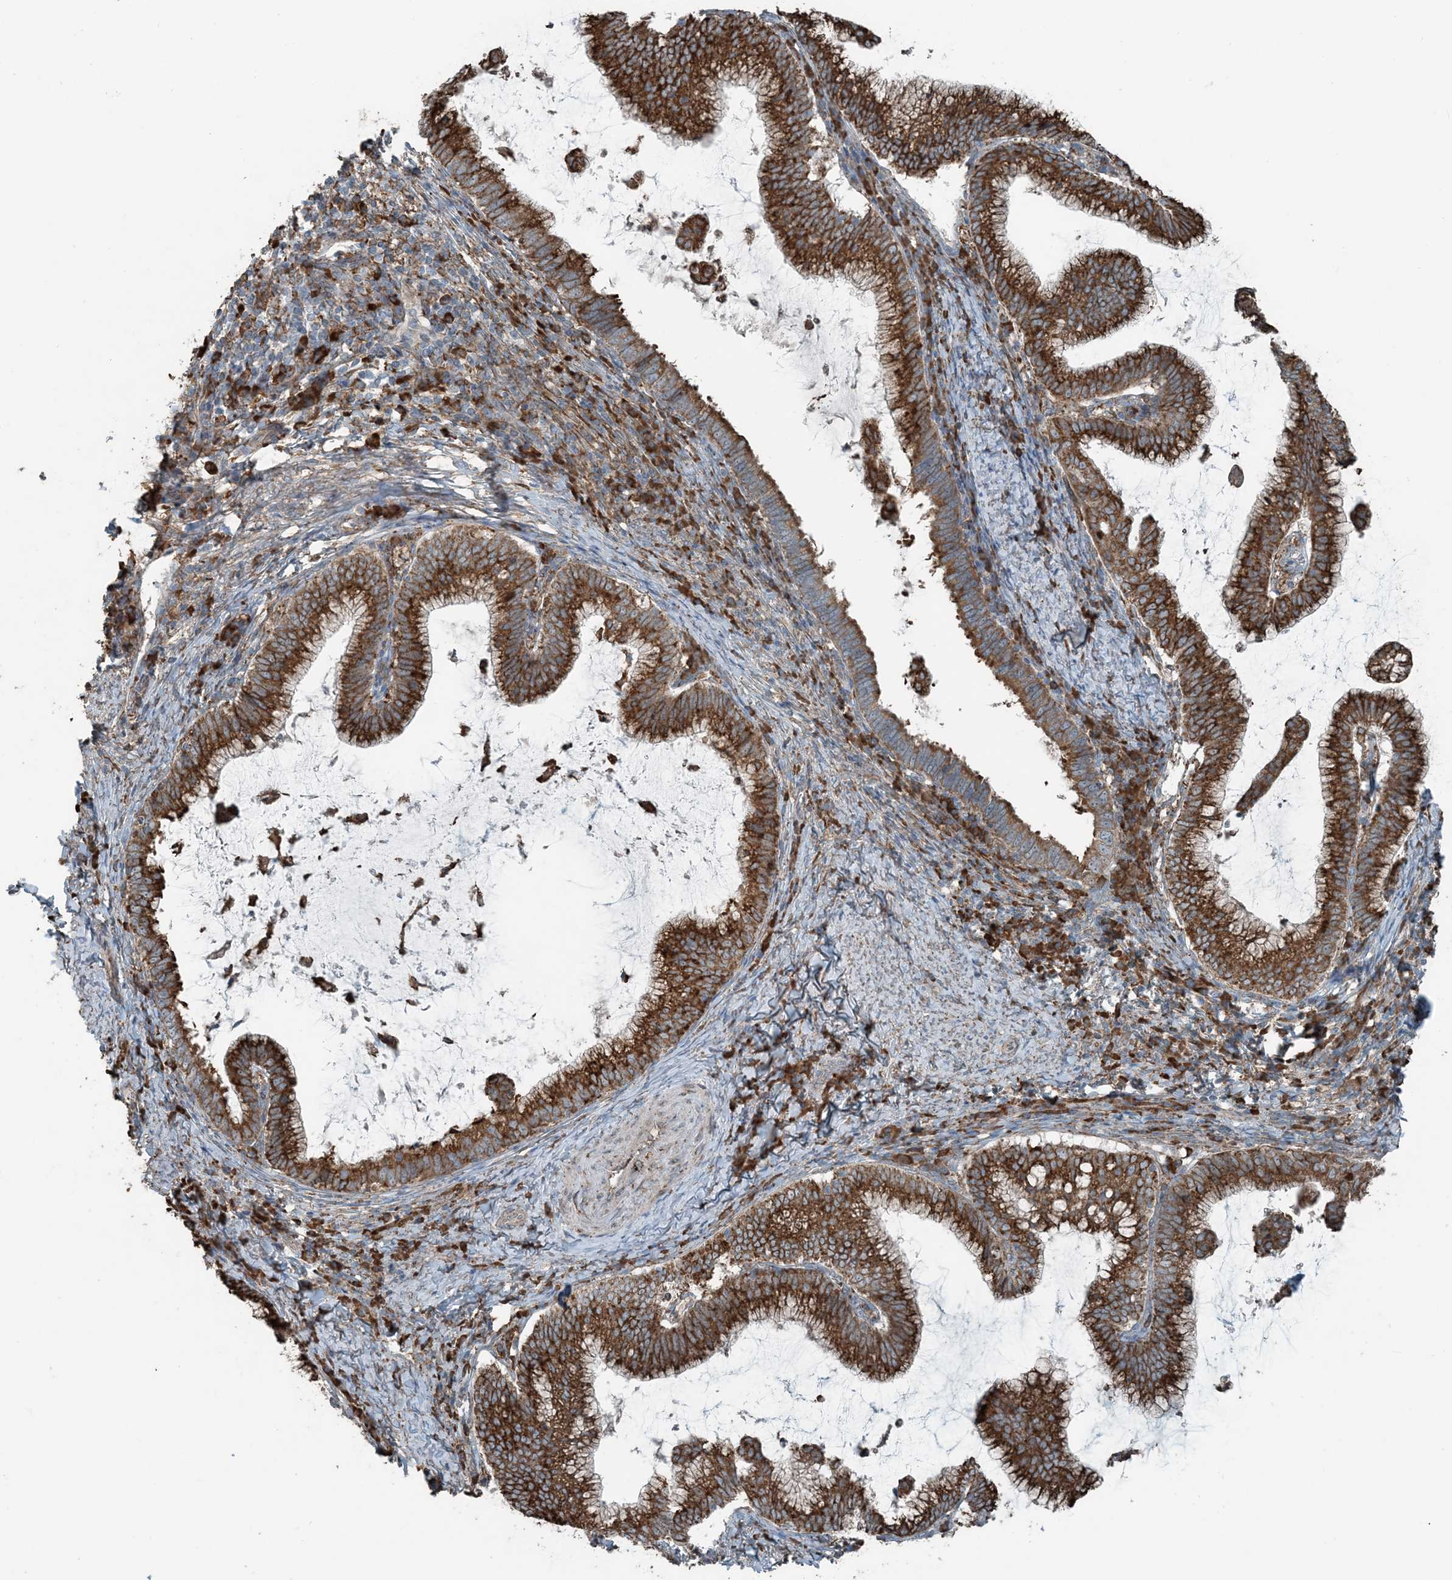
{"staining": {"intensity": "strong", "quantity": ">75%", "location": "cytoplasmic/membranous"}, "tissue": "cervical cancer", "cell_type": "Tumor cells", "image_type": "cancer", "snomed": [{"axis": "morphology", "description": "Adenocarcinoma, NOS"}, {"axis": "topography", "description": "Cervix"}], "caption": "Cervical adenocarcinoma stained for a protein shows strong cytoplasmic/membranous positivity in tumor cells. Nuclei are stained in blue.", "gene": "CERKL", "patient": {"sex": "female", "age": 36}}